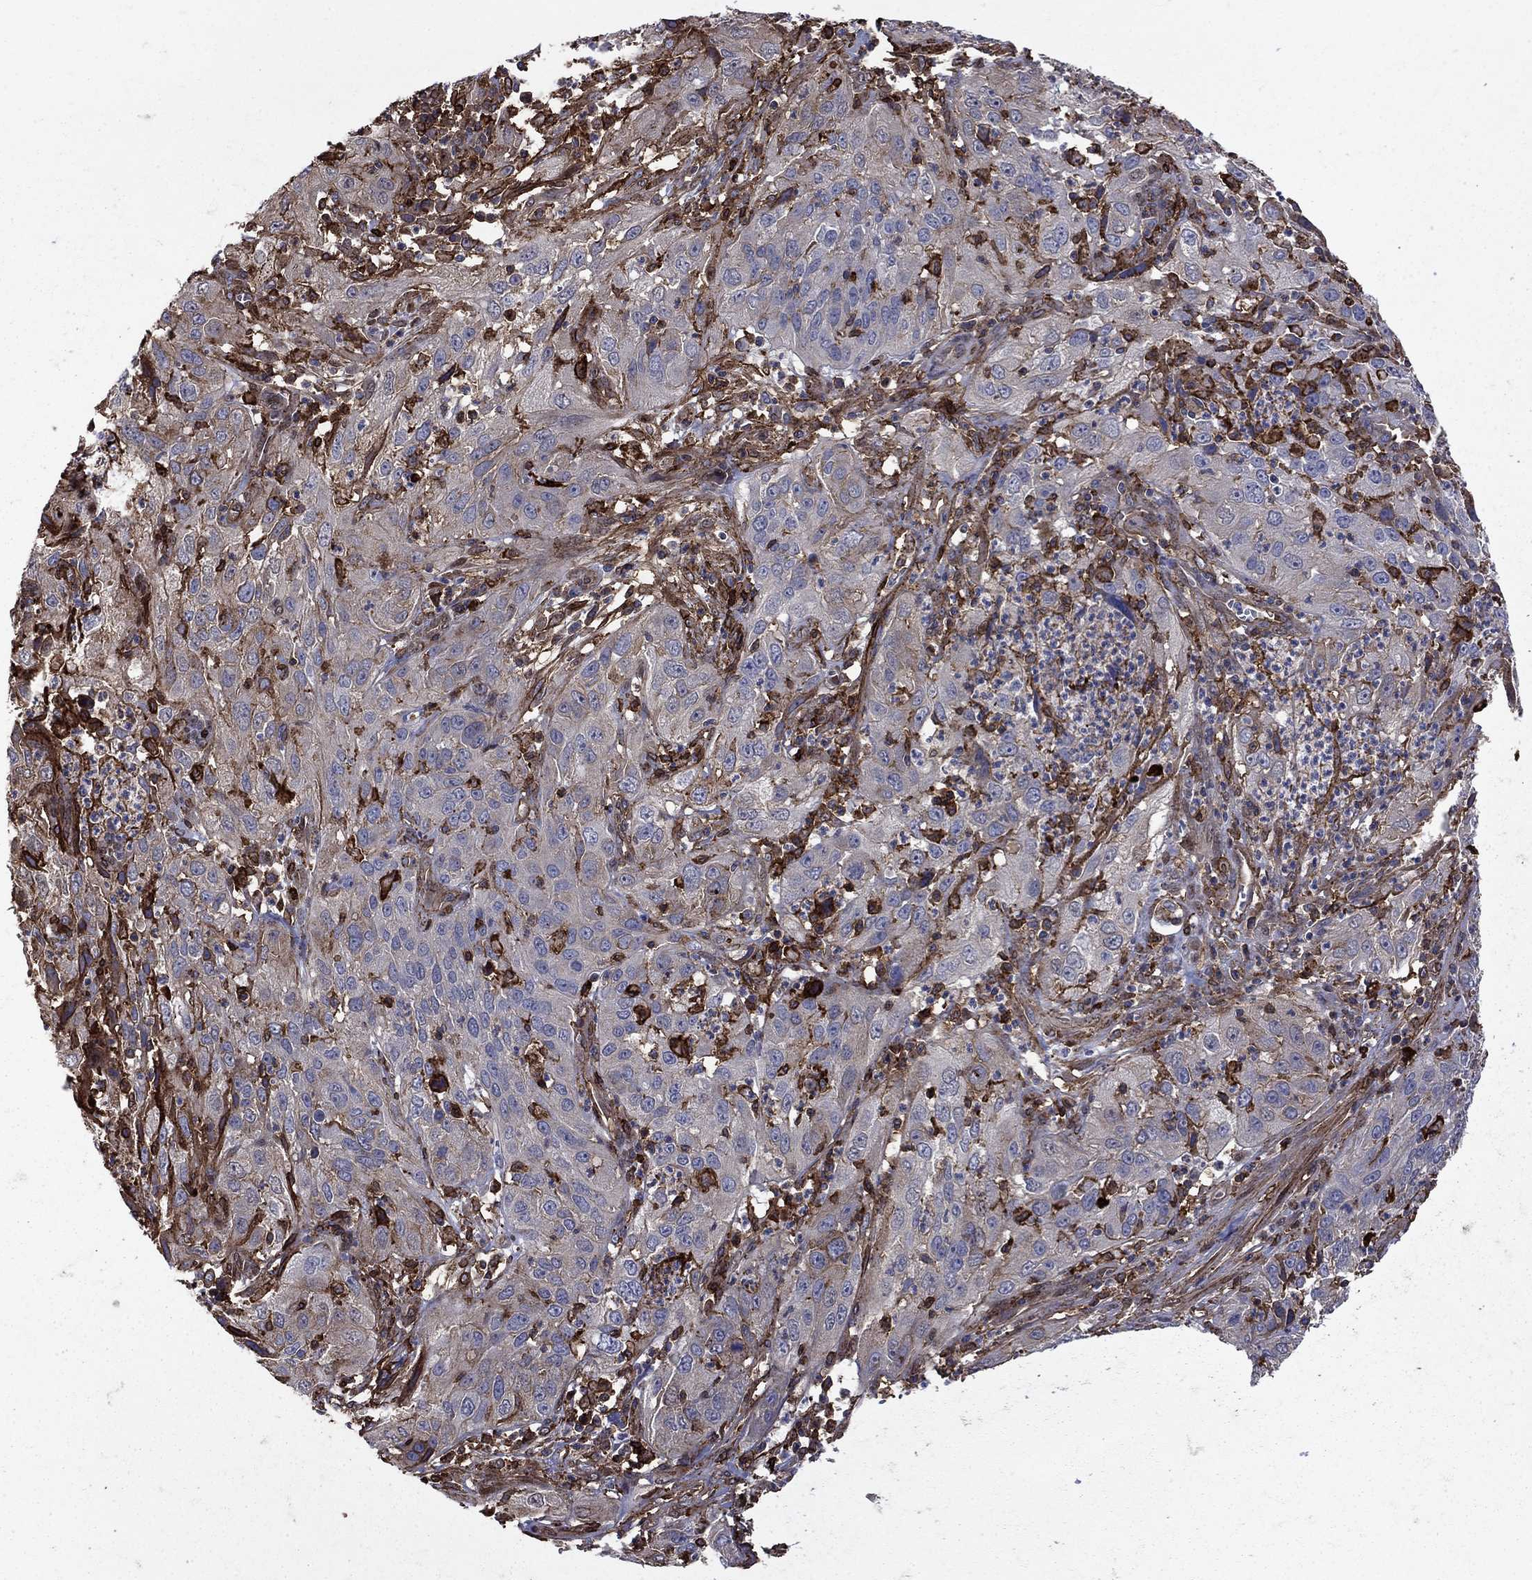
{"staining": {"intensity": "negative", "quantity": "none", "location": "none"}, "tissue": "cervical cancer", "cell_type": "Tumor cells", "image_type": "cancer", "snomed": [{"axis": "morphology", "description": "Squamous cell carcinoma, NOS"}, {"axis": "topography", "description": "Cervix"}], "caption": "The IHC photomicrograph has no significant positivity in tumor cells of cervical cancer (squamous cell carcinoma) tissue.", "gene": "PLAU", "patient": {"sex": "female", "age": 32}}